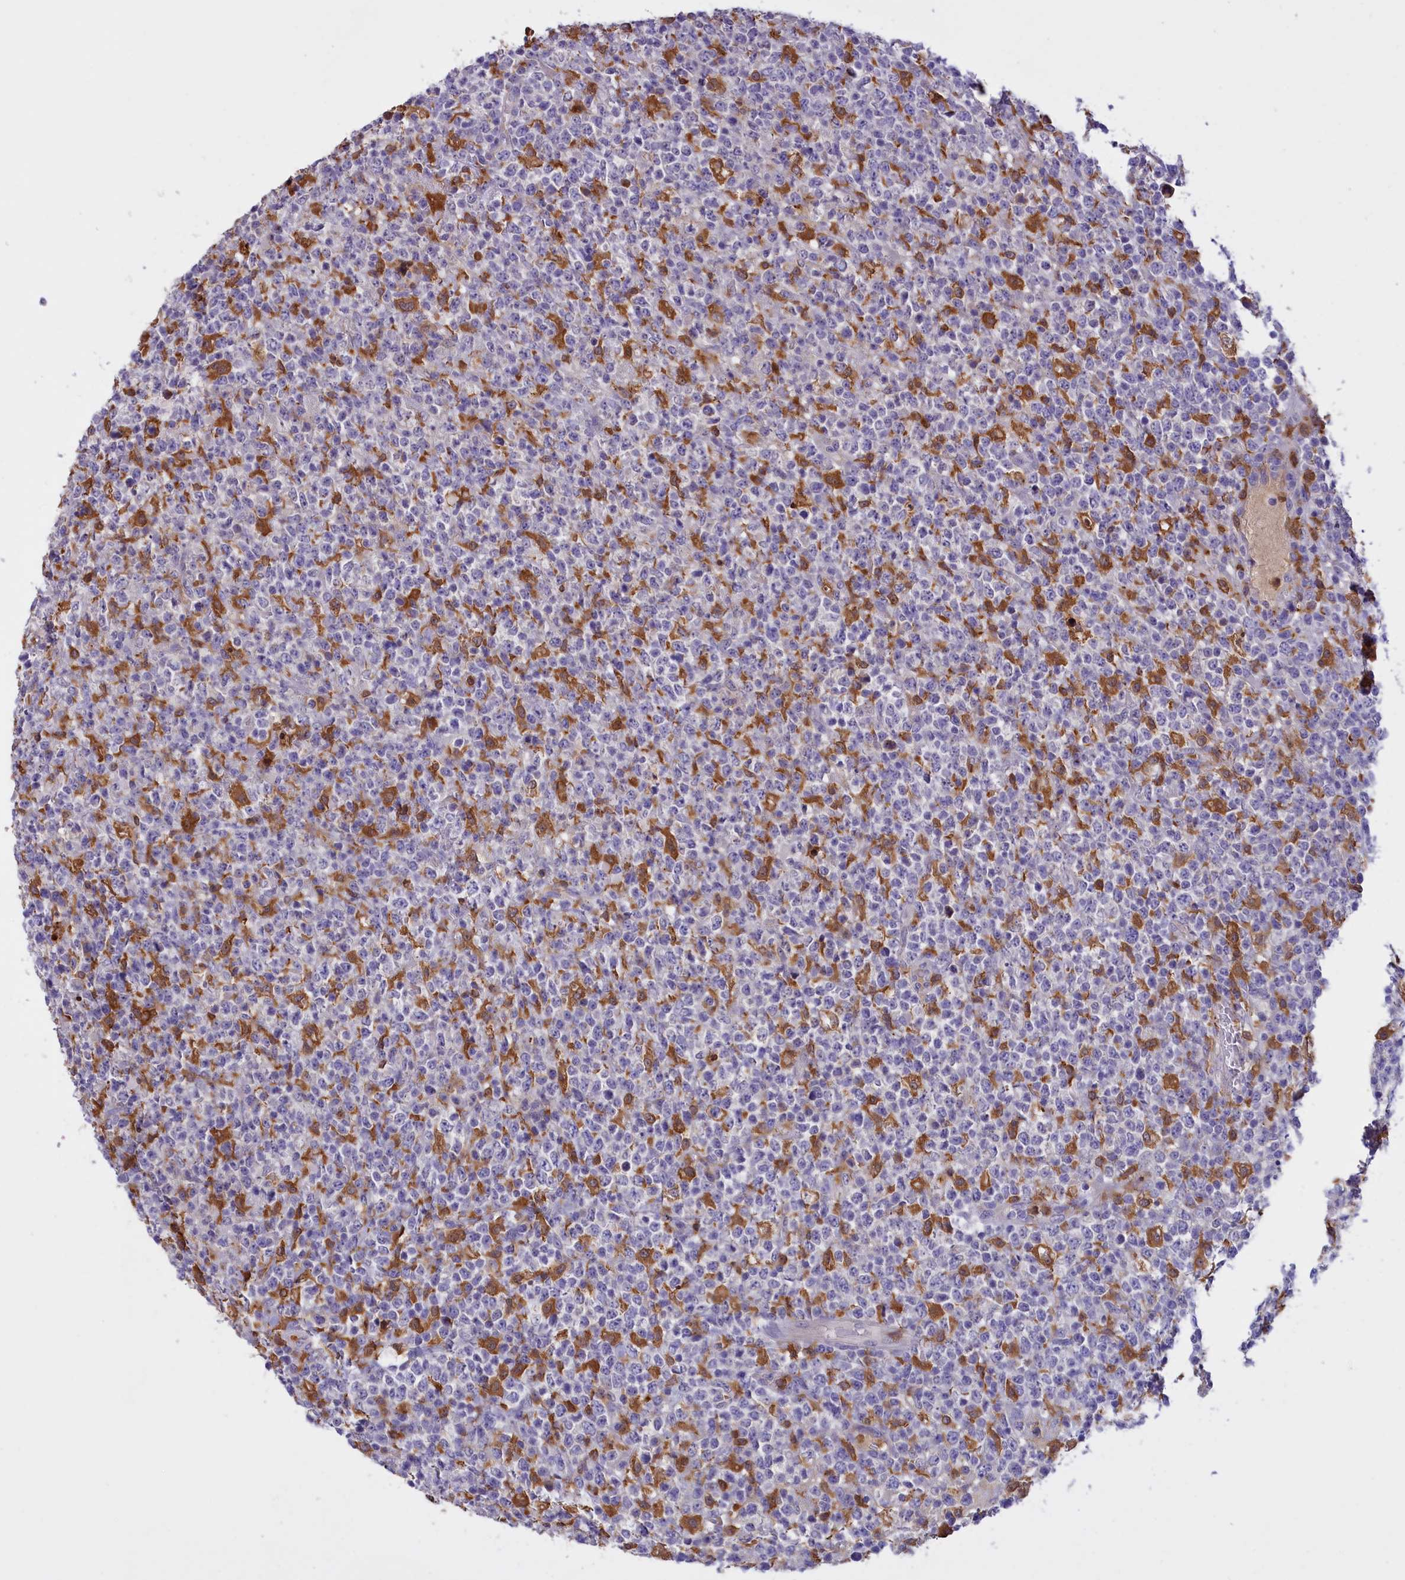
{"staining": {"intensity": "negative", "quantity": "none", "location": "none"}, "tissue": "lymphoma", "cell_type": "Tumor cells", "image_type": "cancer", "snomed": [{"axis": "morphology", "description": "Malignant lymphoma, non-Hodgkin's type, High grade"}, {"axis": "topography", "description": "Colon"}], "caption": "A high-resolution histopathology image shows immunohistochemistry (IHC) staining of malignant lymphoma, non-Hodgkin's type (high-grade), which reveals no significant positivity in tumor cells.", "gene": "FAM149B1", "patient": {"sex": "female", "age": 53}}